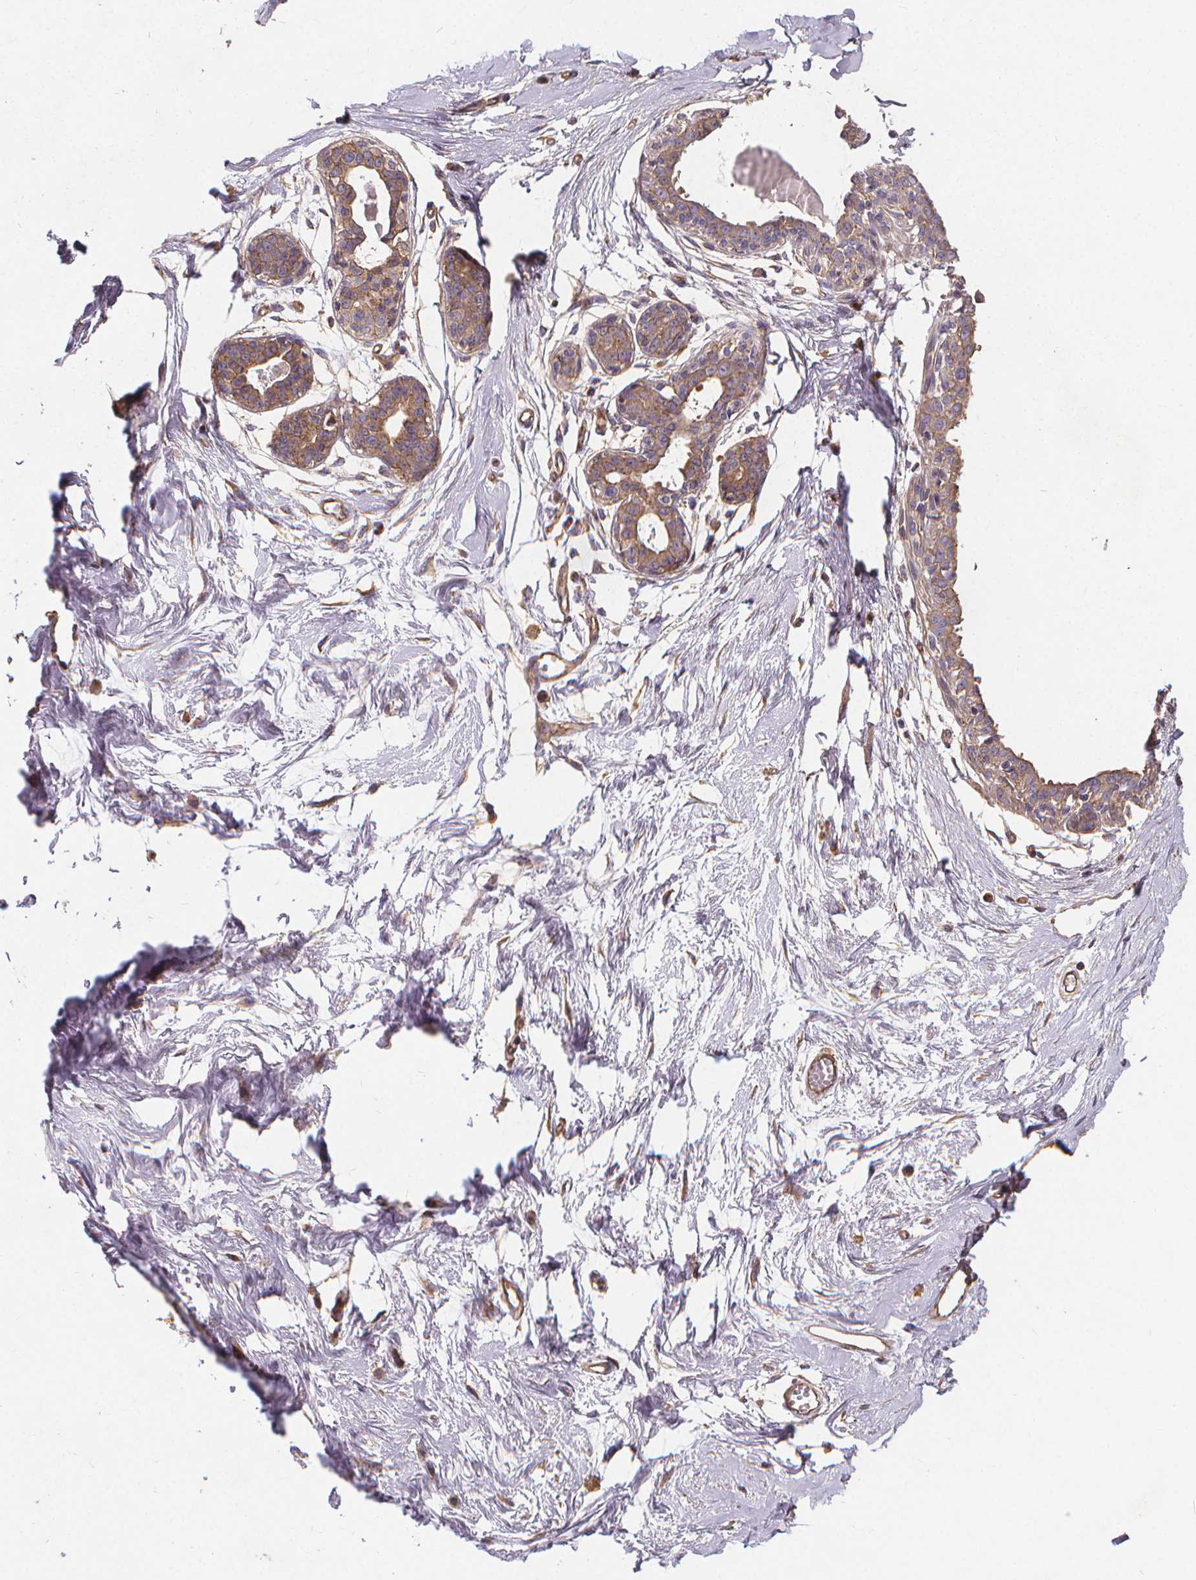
{"staining": {"intensity": "moderate", "quantity": "25%-75%", "location": "cytoplasmic/membranous"}, "tissue": "breast", "cell_type": "Adipocytes", "image_type": "normal", "snomed": [{"axis": "morphology", "description": "Normal tissue, NOS"}, {"axis": "topography", "description": "Breast"}], "caption": "Immunohistochemistry of unremarkable breast exhibits medium levels of moderate cytoplasmic/membranous positivity in about 25%-75% of adipocytes. The staining is performed using DAB (3,3'-diaminobenzidine) brown chromogen to label protein expression. The nuclei are counter-stained blue using hematoxylin.", "gene": "CLINT1", "patient": {"sex": "female", "age": 45}}